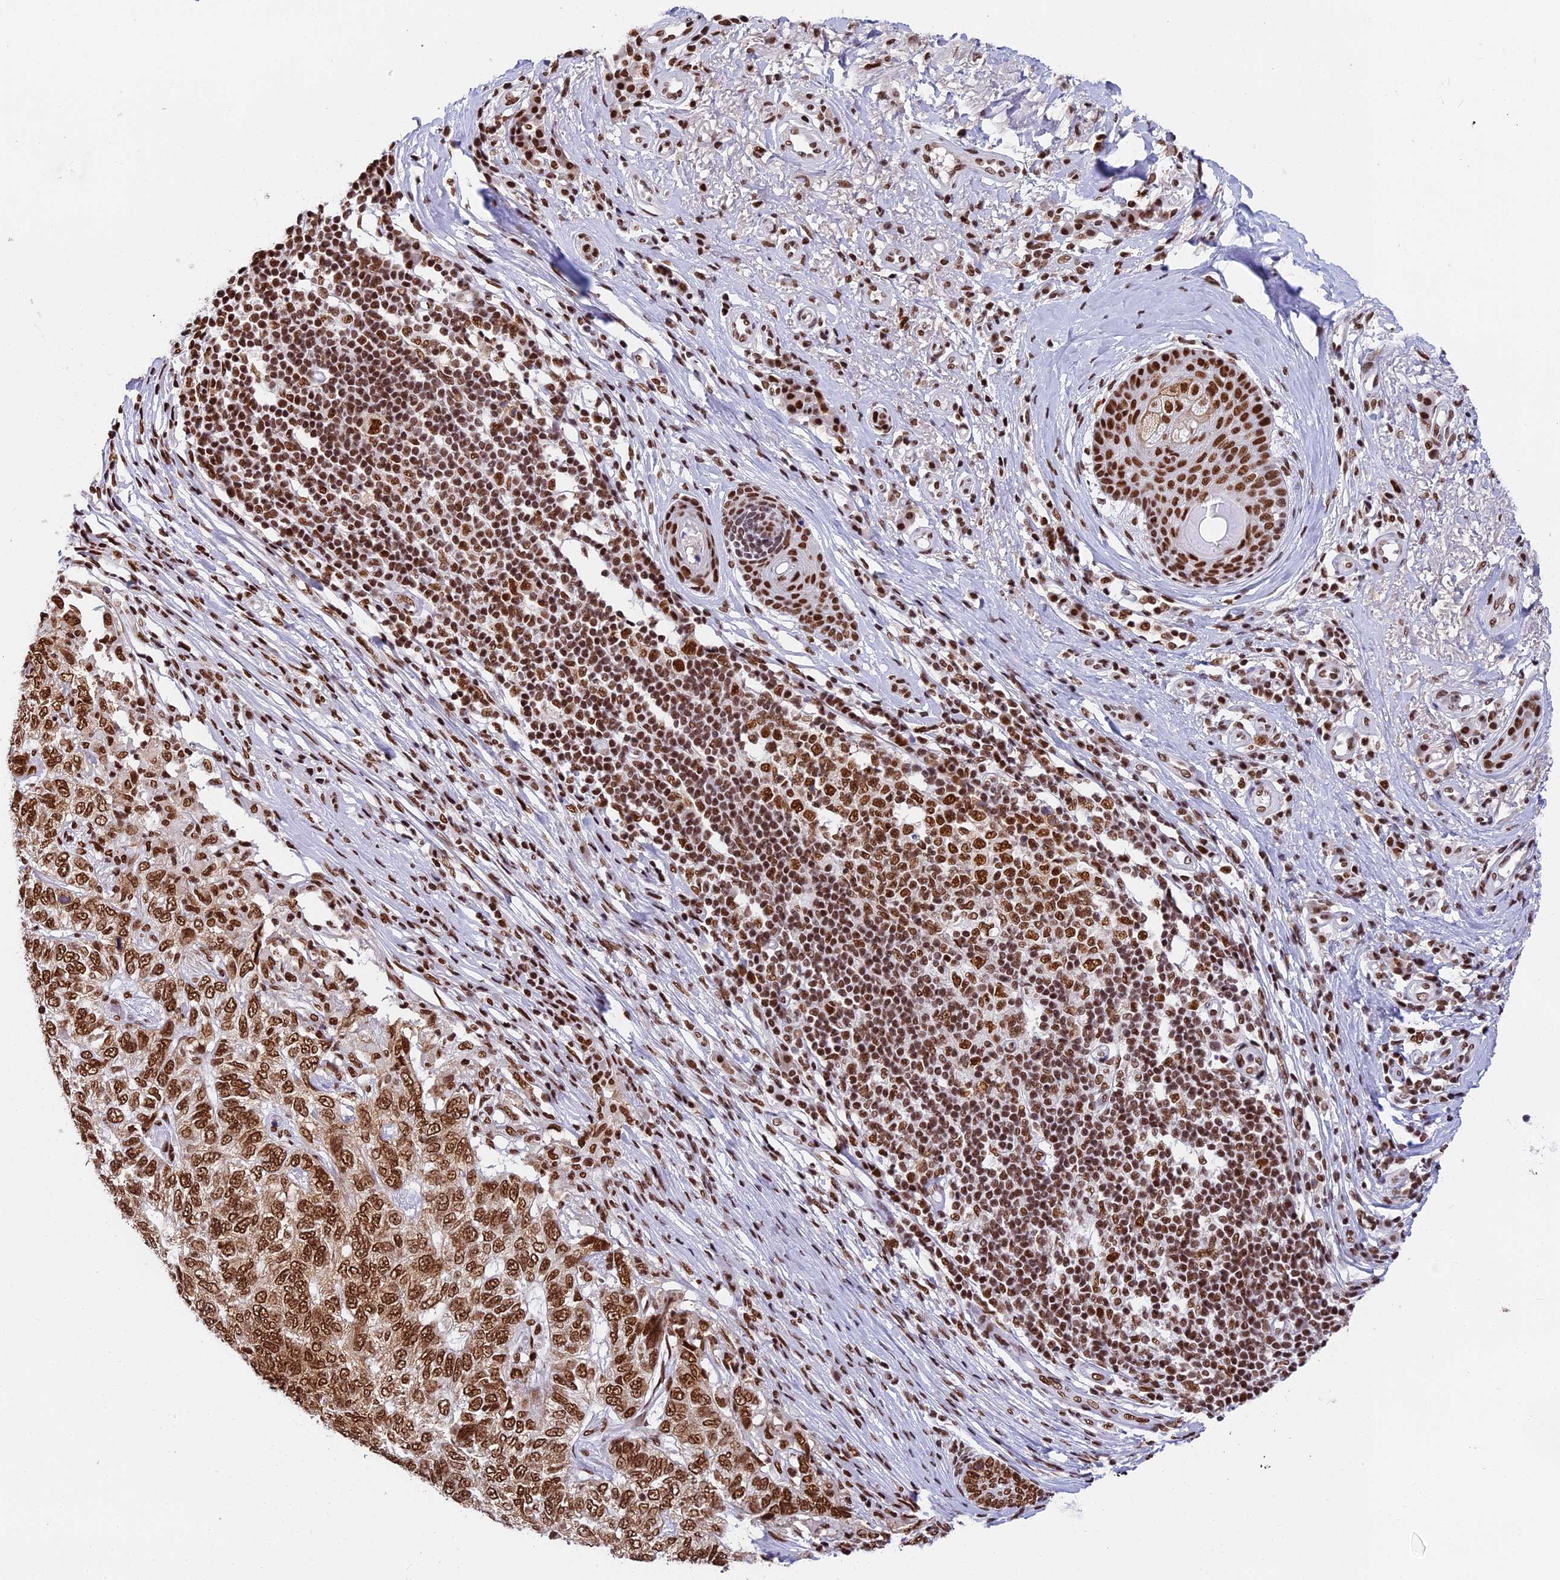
{"staining": {"intensity": "strong", "quantity": ">75%", "location": "nuclear"}, "tissue": "skin cancer", "cell_type": "Tumor cells", "image_type": "cancer", "snomed": [{"axis": "morphology", "description": "Basal cell carcinoma"}, {"axis": "topography", "description": "Skin"}], "caption": "Immunohistochemistry (IHC) photomicrograph of basal cell carcinoma (skin) stained for a protein (brown), which displays high levels of strong nuclear expression in approximately >75% of tumor cells.", "gene": "SBNO1", "patient": {"sex": "female", "age": 65}}